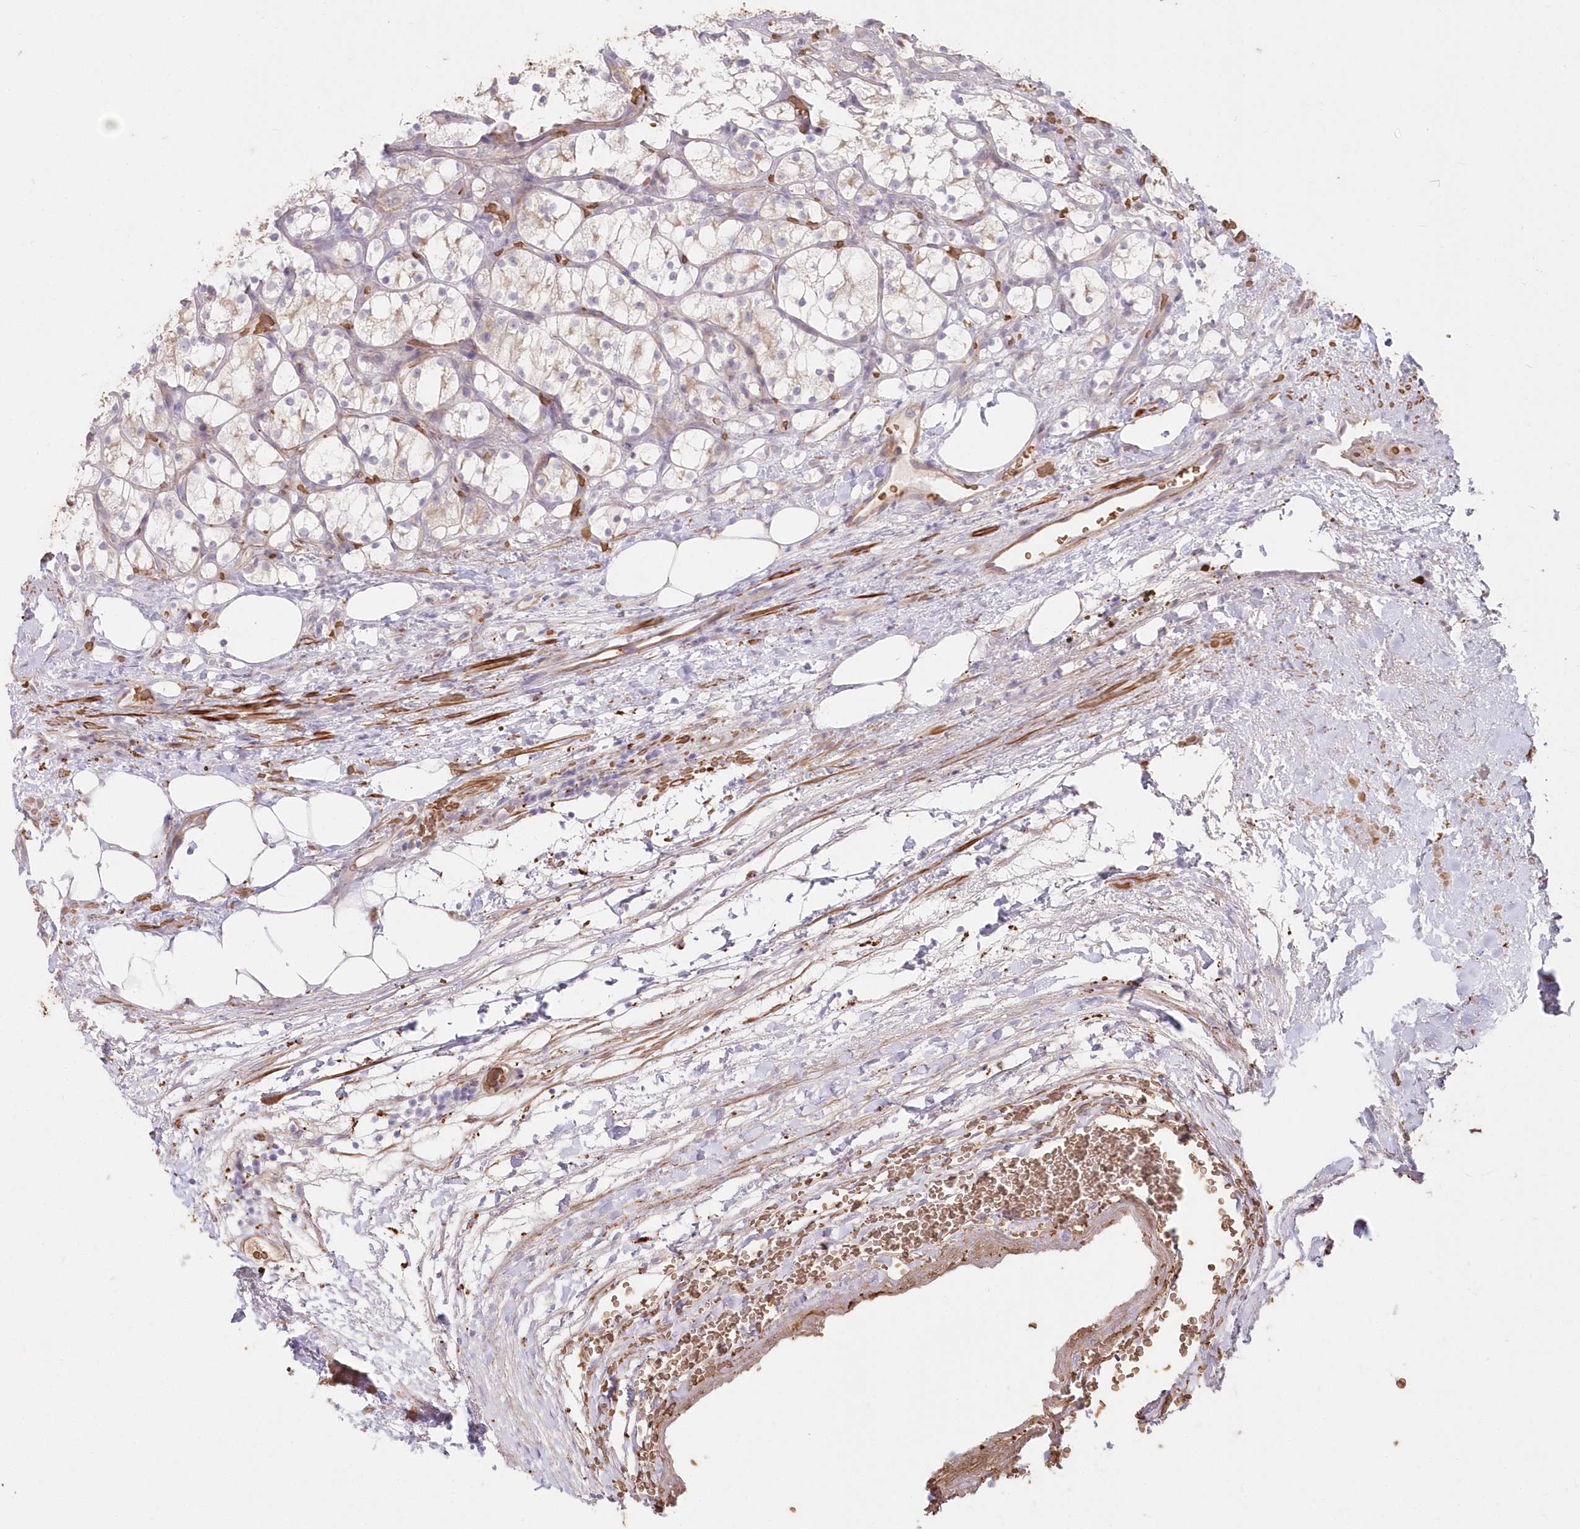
{"staining": {"intensity": "weak", "quantity": "<25%", "location": "cytoplasmic/membranous"}, "tissue": "renal cancer", "cell_type": "Tumor cells", "image_type": "cancer", "snomed": [{"axis": "morphology", "description": "Adenocarcinoma, NOS"}, {"axis": "topography", "description": "Kidney"}], "caption": "A high-resolution photomicrograph shows immunohistochemistry (IHC) staining of renal adenocarcinoma, which demonstrates no significant positivity in tumor cells.", "gene": "SERINC1", "patient": {"sex": "female", "age": 69}}